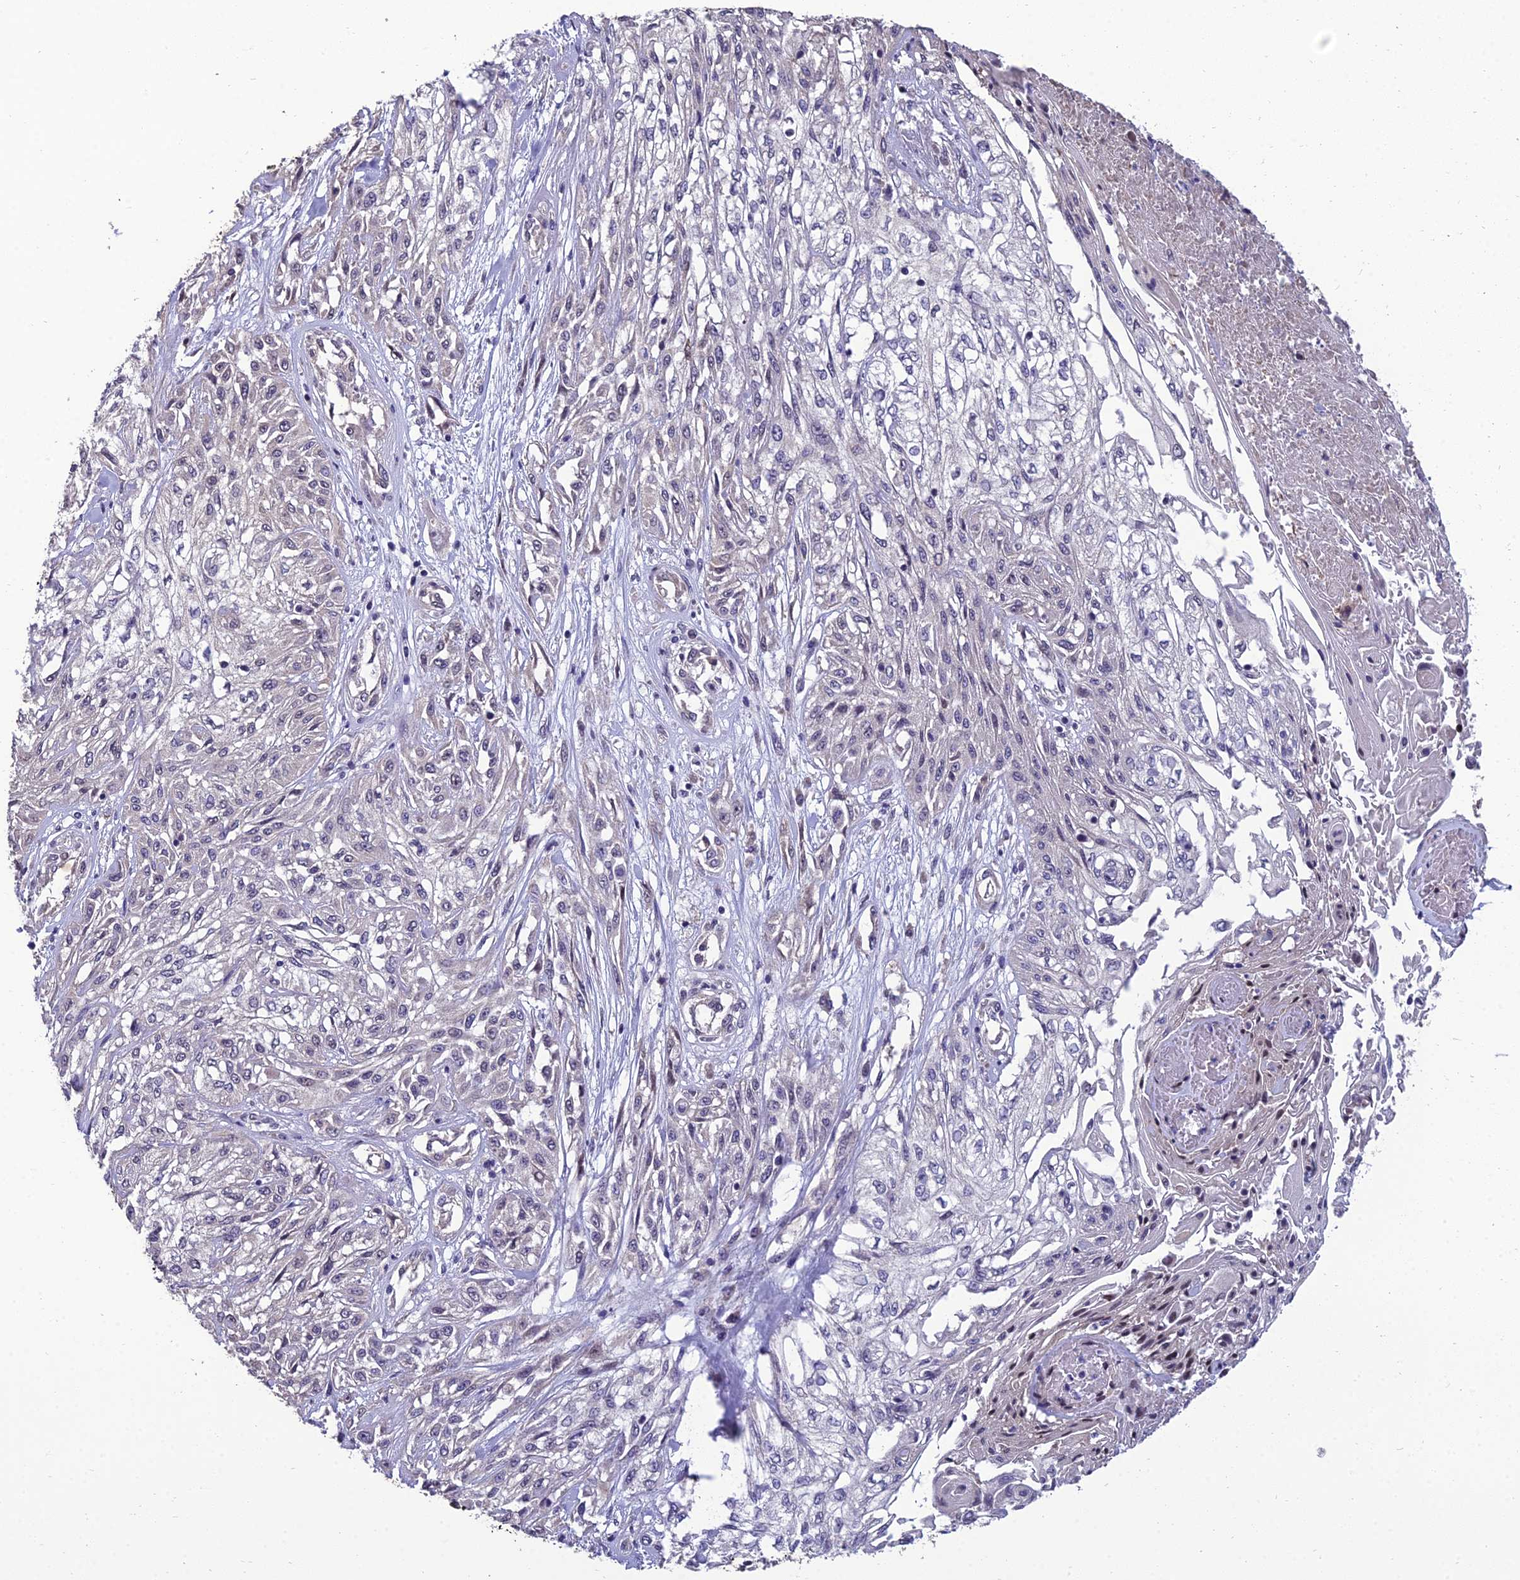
{"staining": {"intensity": "negative", "quantity": "none", "location": "none"}, "tissue": "skin cancer", "cell_type": "Tumor cells", "image_type": "cancer", "snomed": [{"axis": "morphology", "description": "Squamous cell carcinoma, NOS"}, {"axis": "morphology", "description": "Squamous cell carcinoma, metastatic, NOS"}, {"axis": "topography", "description": "Skin"}, {"axis": "topography", "description": "Lymph node"}], "caption": "DAB immunohistochemical staining of skin cancer exhibits no significant expression in tumor cells.", "gene": "GRWD1", "patient": {"sex": "male", "age": 75}}